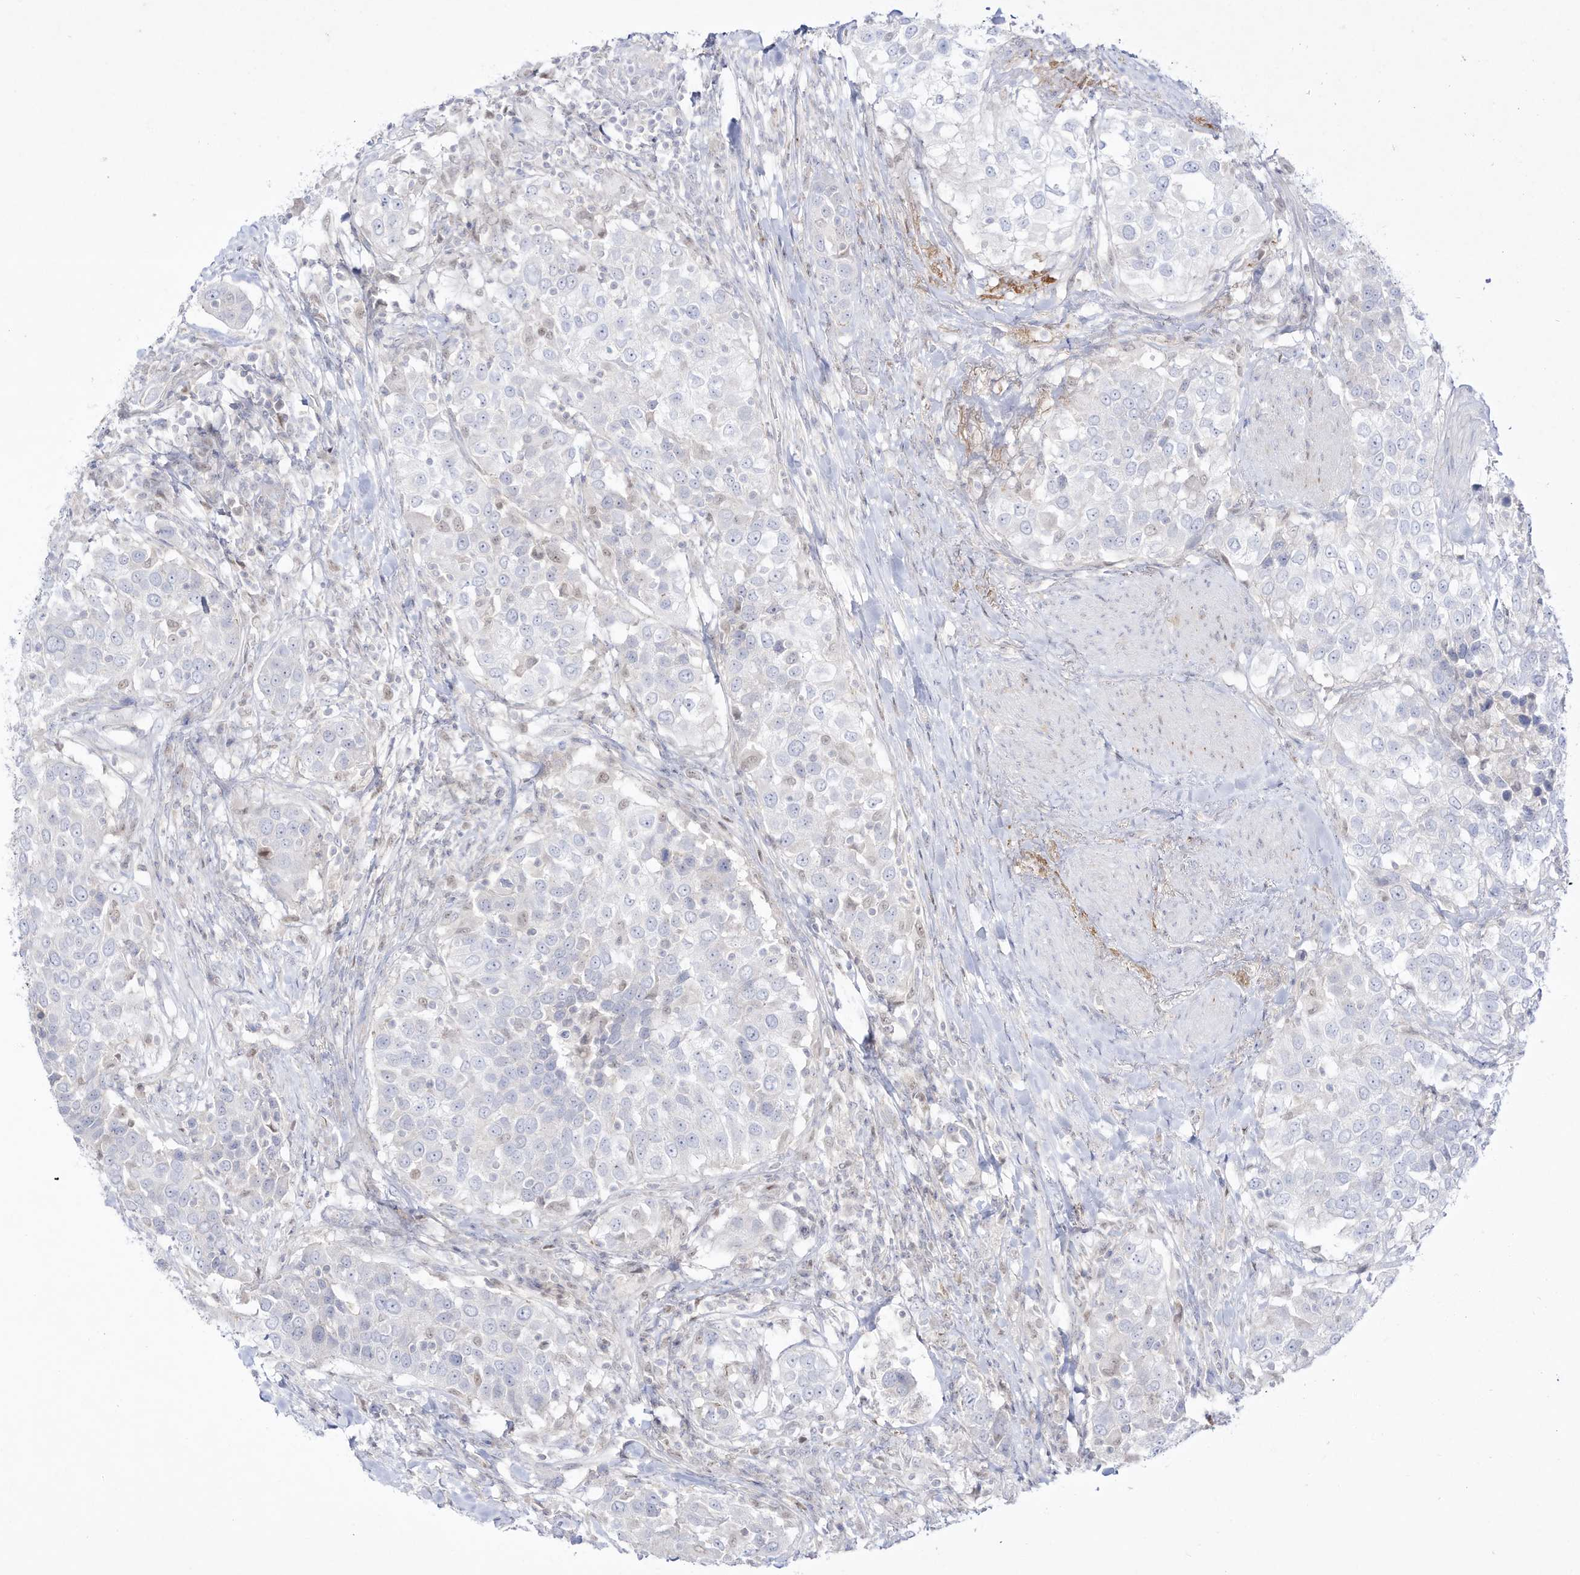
{"staining": {"intensity": "negative", "quantity": "none", "location": "none"}, "tissue": "urothelial cancer", "cell_type": "Tumor cells", "image_type": "cancer", "snomed": [{"axis": "morphology", "description": "Urothelial carcinoma, High grade"}, {"axis": "topography", "description": "Urinary bladder"}], "caption": "Protein analysis of urothelial cancer displays no significant staining in tumor cells.", "gene": "DMKN", "patient": {"sex": "female", "age": 80}}